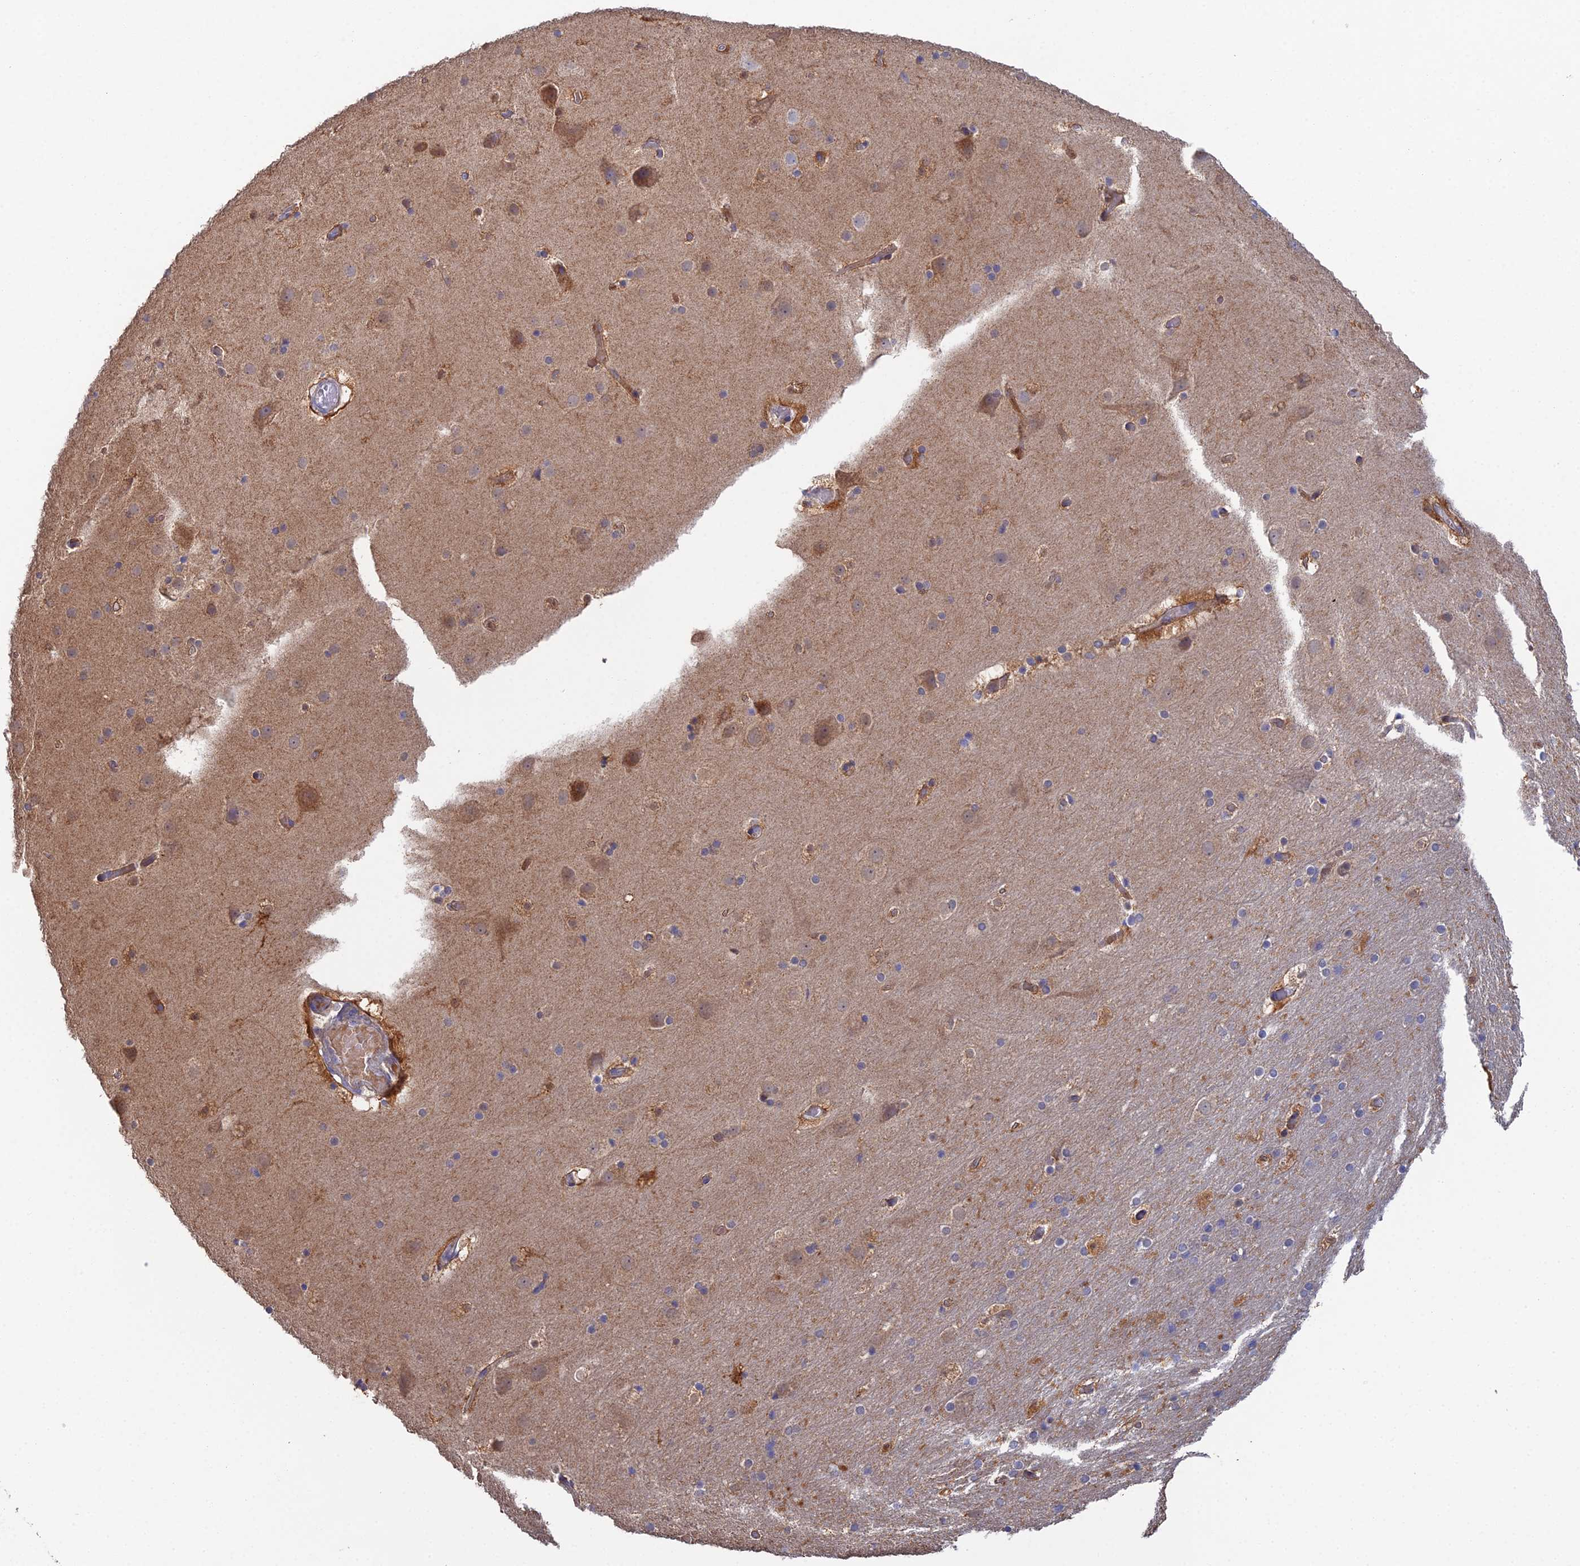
{"staining": {"intensity": "negative", "quantity": "none", "location": "none"}, "tissue": "cerebral cortex", "cell_type": "Endothelial cells", "image_type": "normal", "snomed": [{"axis": "morphology", "description": "Normal tissue, NOS"}, {"axis": "topography", "description": "Cerebral cortex"}], "caption": "The IHC photomicrograph has no significant expression in endothelial cells of cerebral cortex.", "gene": "ARL16", "patient": {"sex": "male", "age": 57}}